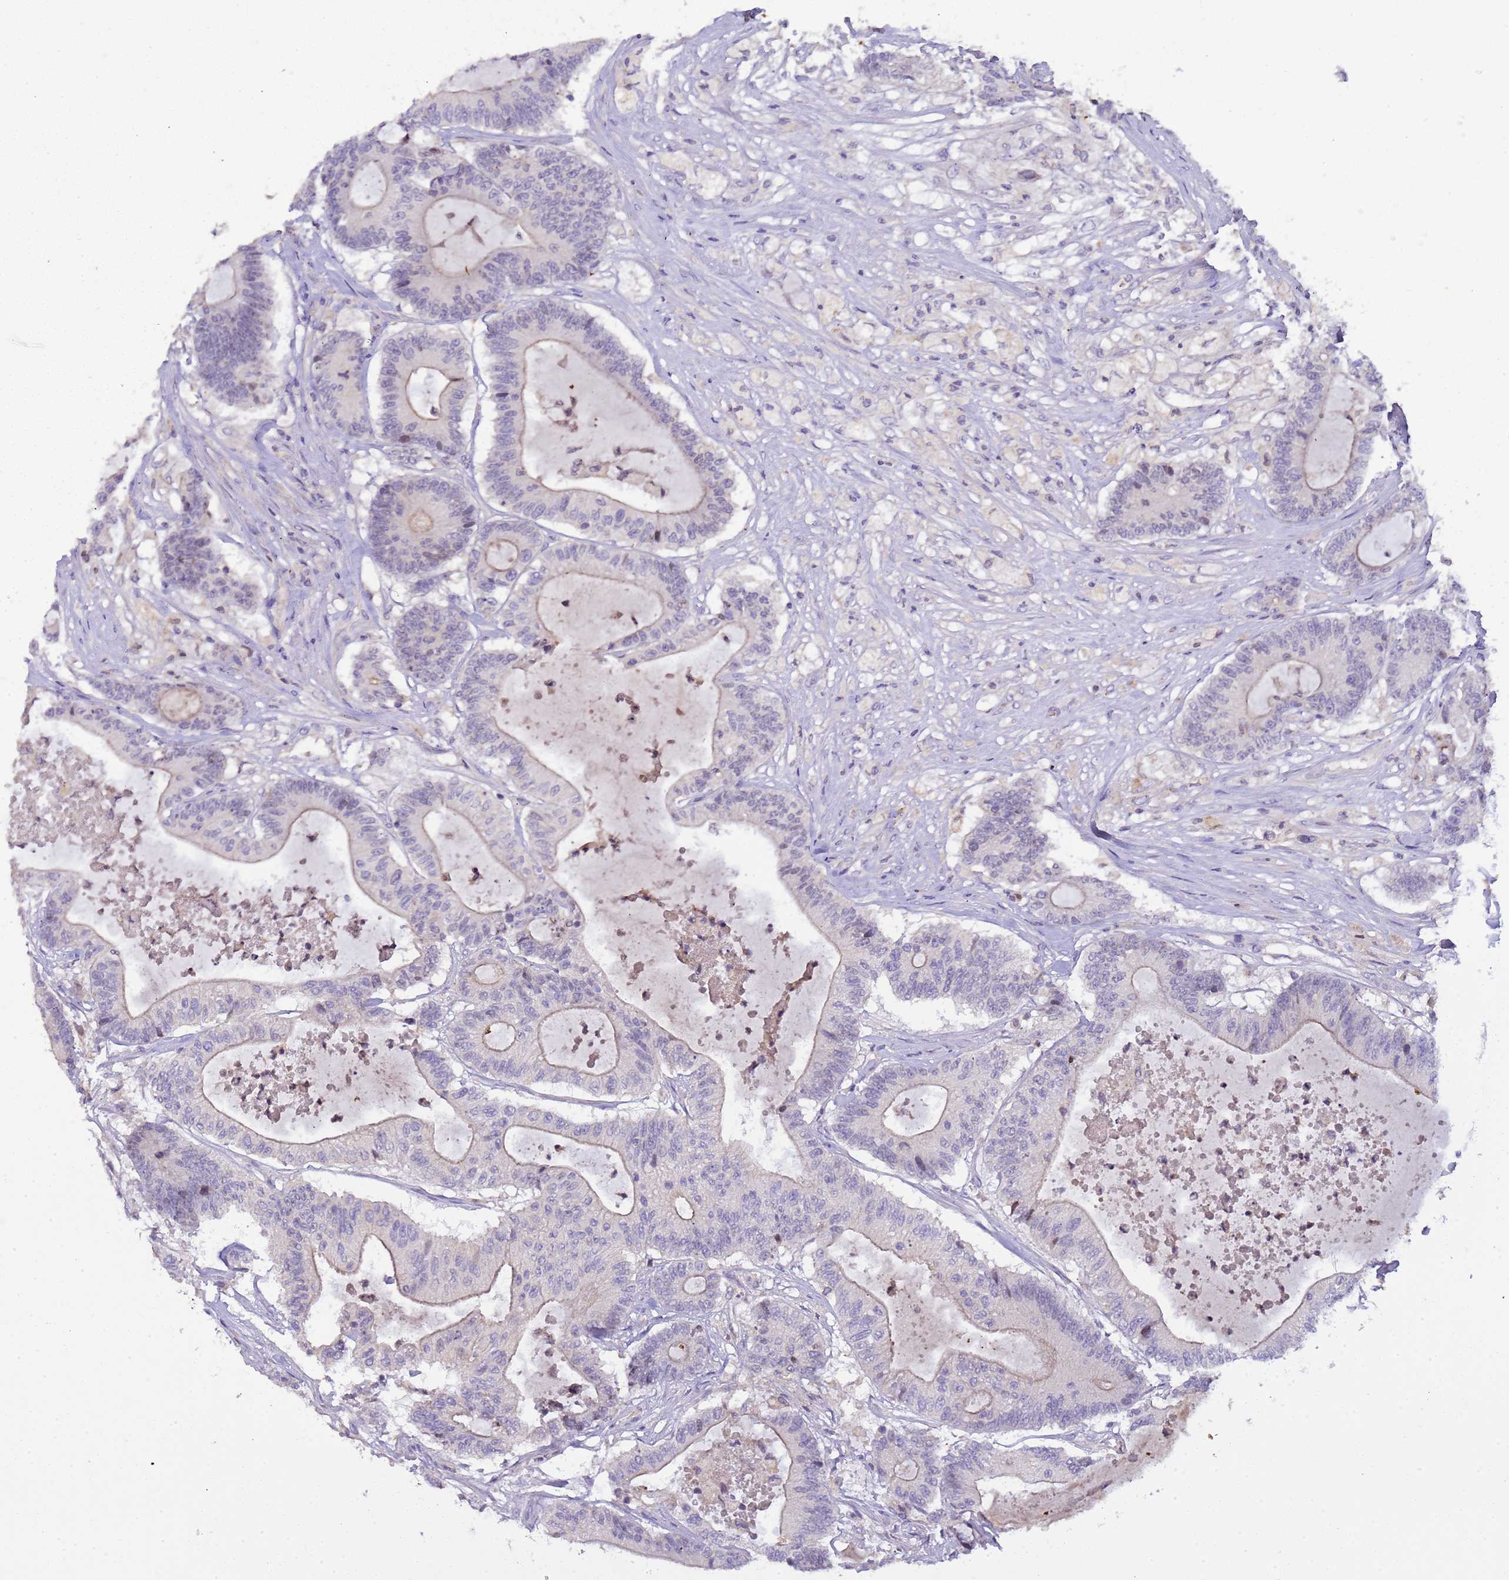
{"staining": {"intensity": "weak", "quantity": "<25%", "location": "cytoplasmic/membranous"}, "tissue": "colorectal cancer", "cell_type": "Tumor cells", "image_type": "cancer", "snomed": [{"axis": "morphology", "description": "Adenocarcinoma, NOS"}, {"axis": "topography", "description": "Colon"}], "caption": "DAB immunohistochemical staining of human colorectal adenocarcinoma displays no significant expression in tumor cells.", "gene": "PLCXD3", "patient": {"sex": "female", "age": 84}}